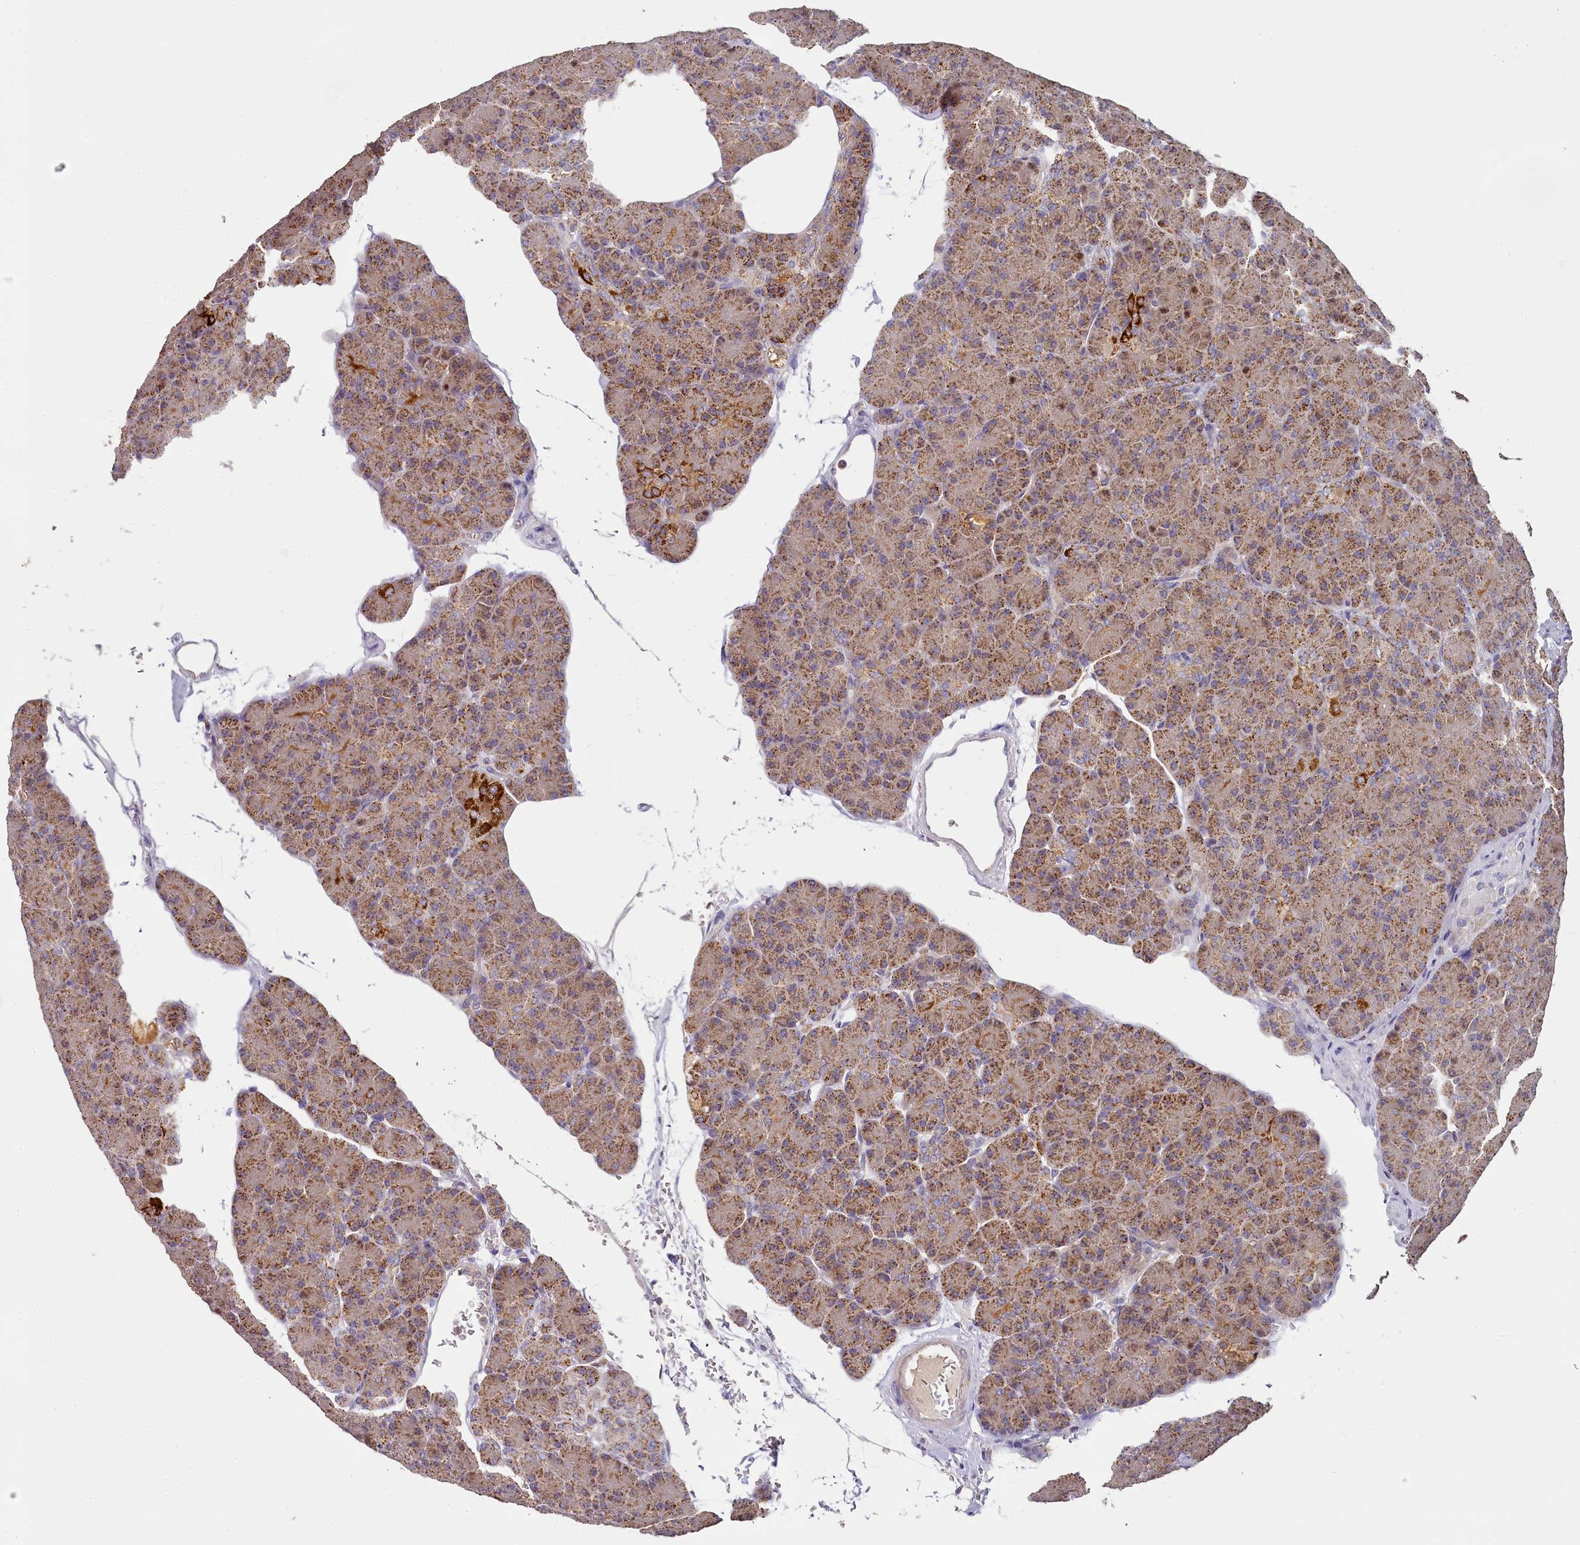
{"staining": {"intensity": "moderate", "quantity": ">75%", "location": "cytoplasmic/membranous"}, "tissue": "pancreas", "cell_type": "Exocrine glandular cells", "image_type": "normal", "snomed": [{"axis": "morphology", "description": "Normal tissue, NOS"}, {"axis": "topography", "description": "Pancreas"}], "caption": "Immunohistochemistry micrograph of normal pancreas: pancreas stained using IHC displays medium levels of moderate protein expression localized specifically in the cytoplasmic/membranous of exocrine glandular cells, appearing as a cytoplasmic/membranous brown color.", "gene": "ACSS1", "patient": {"sex": "female", "age": 43}}